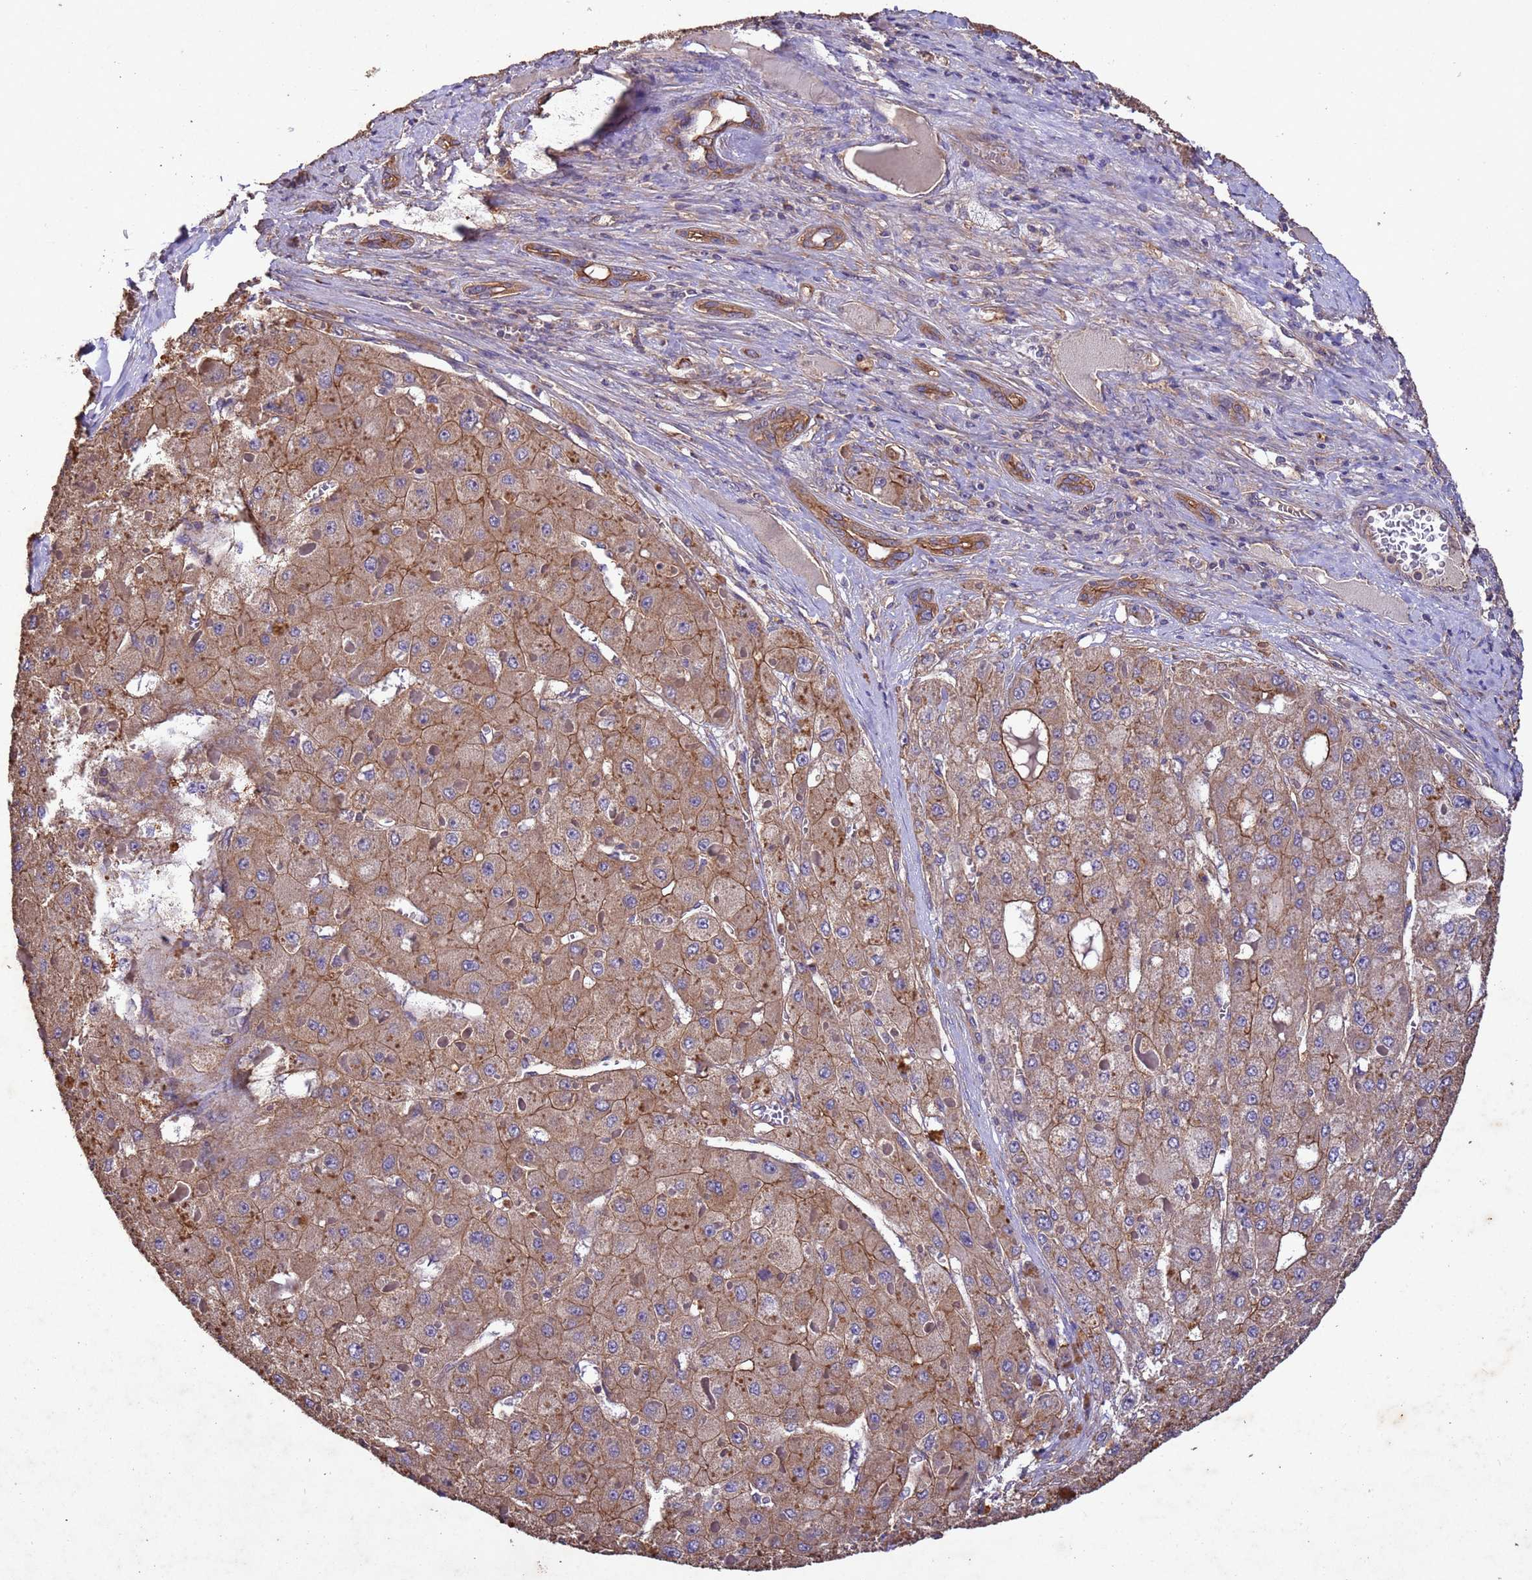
{"staining": {"intensity": "moderate", "quantity": ">75%", "location": "cytoplasmic/membranous"}, "tissue": "liver cancer", "cell_type": "Tumor cells", "image_type": "cancer", "snomed": [{"axis": "morphology", "description": "Carcinoma, Hepatocellular, NOS"}, {"axis": "topography", "description": "Liver"}], "caption": "Brown immunohistochemical staining in human liver hepatocellular carcinoma displays moderate cytoplasmic/membranous positivity in about >75% of tumor cells. The protein of interest is shown in brown color, while the nuclei are stained blue.", "gene": "MTX3", "patient": {"sex": "female", "age": 73}}